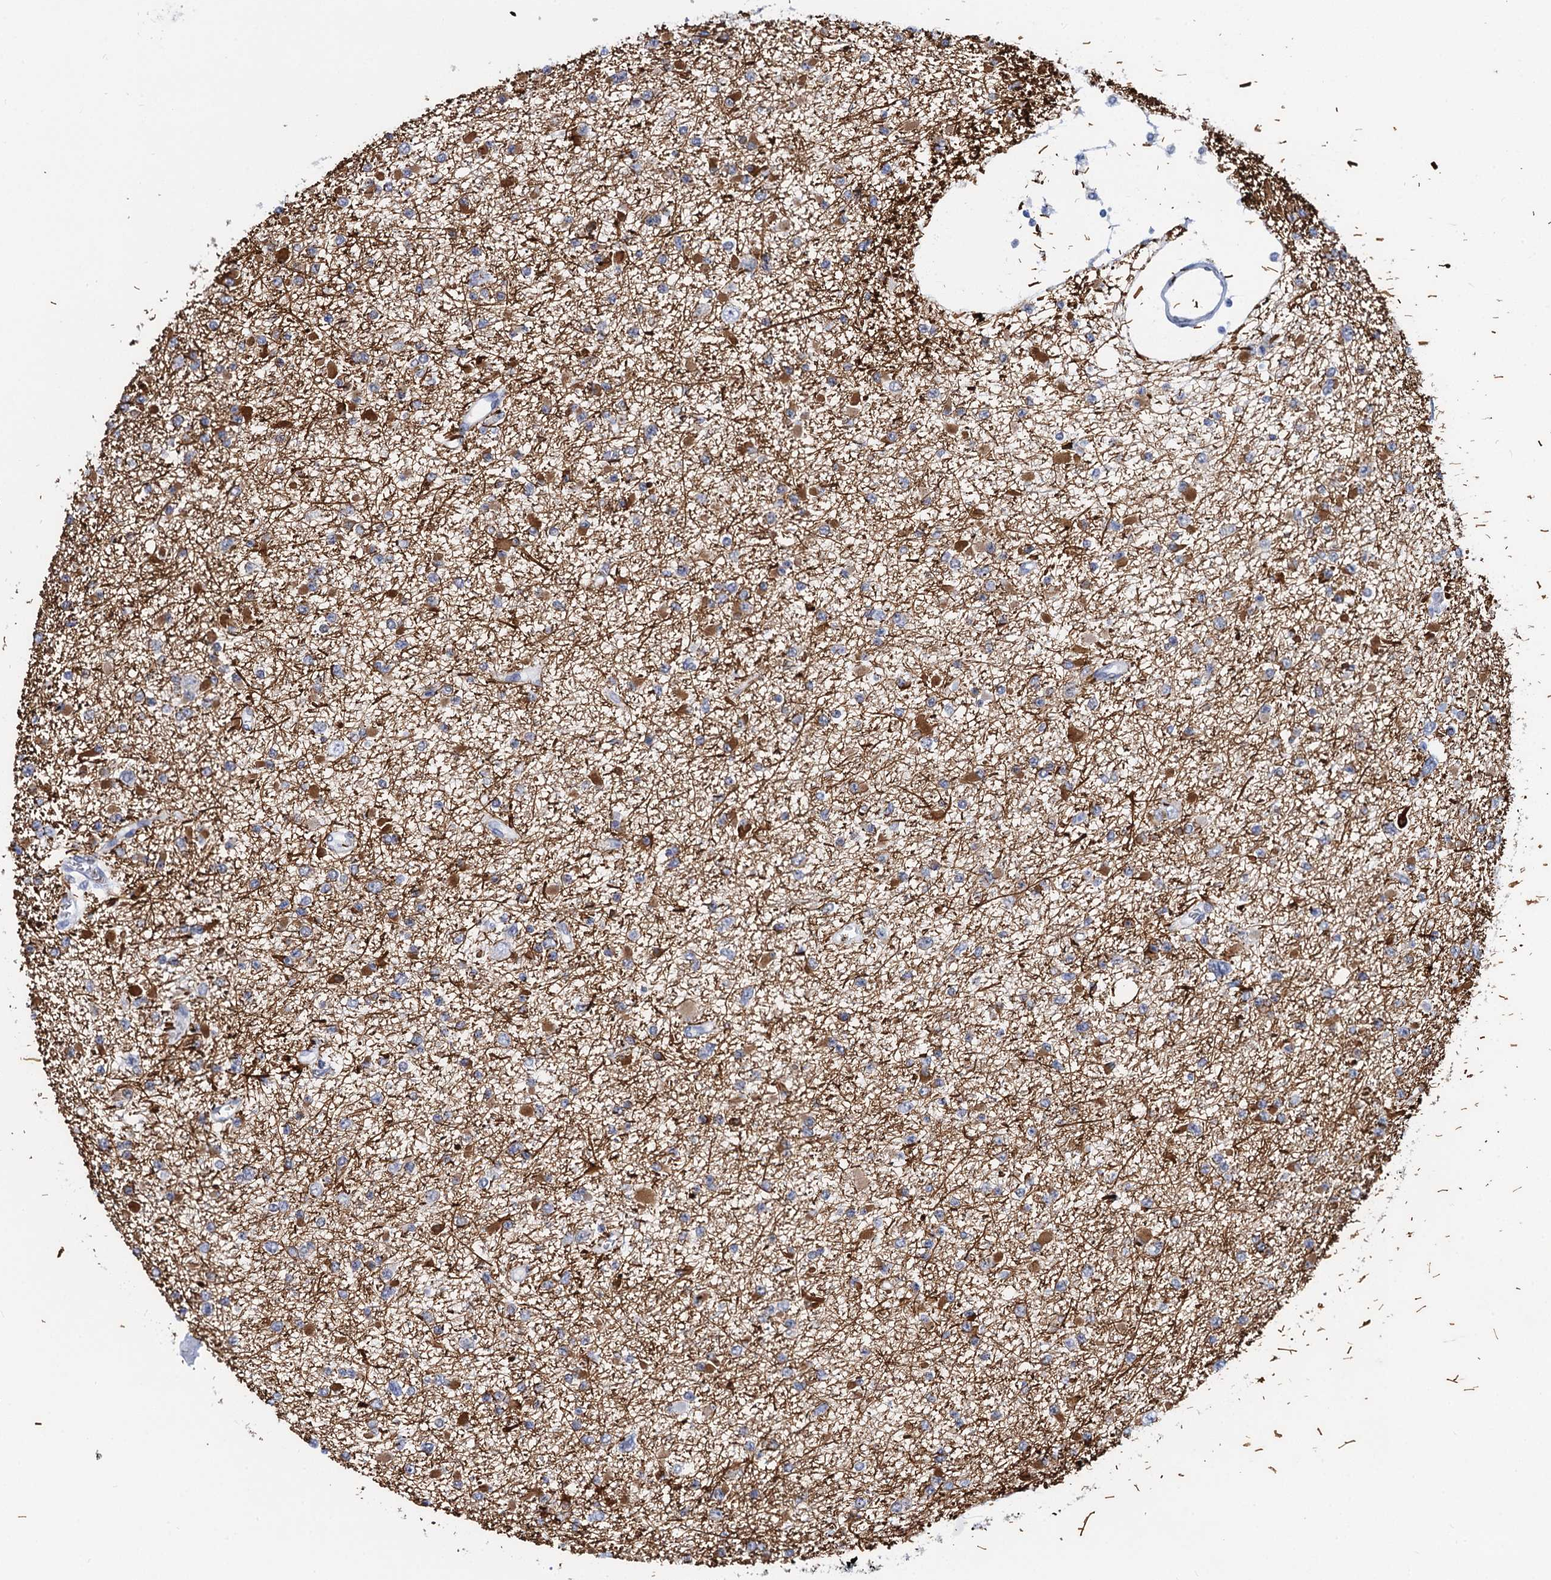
{"staining": {"intensity": "negative", "quantity": "none", "location": "none"}, "tissue": "glioma", "cell_type": "Tumor cells", "image_type": "cancer", "snomed": [{"axis": "morphology", "description": "Glioma, malignant, Low grade"}, {"axis": "topography", "description": "Brain"}], "caption": "A micrograph of human malignant low-grade glioma is negative for staining in tumor cells.", "gene": "C16orf87", "patient": {"sex": "female", "age": 22}}